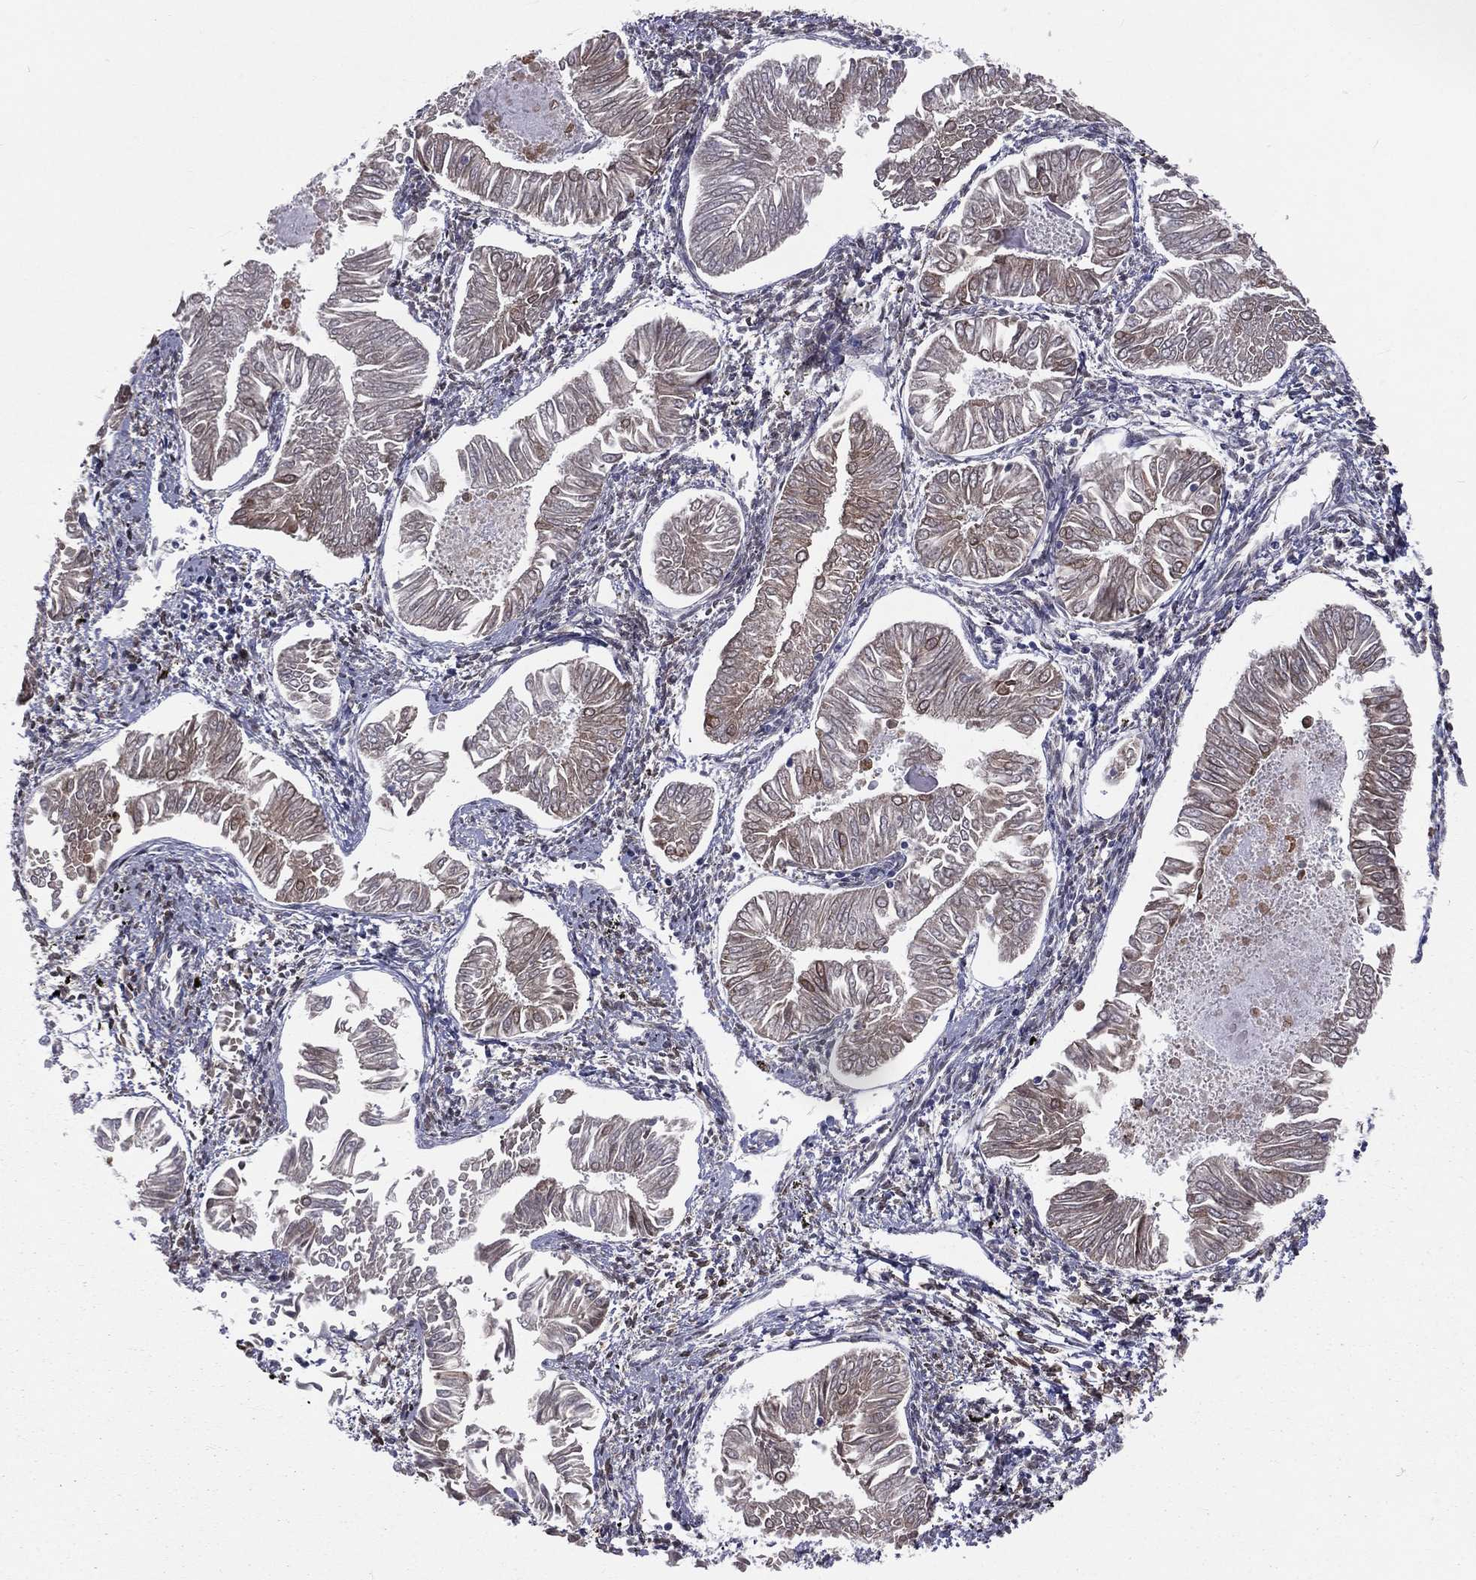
{"staining": {"intensity": "moderate", "quantity": "<25%", "location": "cytoplasmic/membranous"}, "tissue": "endometrial cancer", "cell_type": "Tumor cells", "image_type": "cancer", "snomed": [{"axis": "morphology", "description": "Adenocarcinoma, NOS"}, {"axis": "topography", "description": "Endometrium"}], "caption": "Endometrial cancer stained with a brown dye displays moderate cytoplasmic/membranous positive expression in approximately <25% of tumor cells.", "gene": "PGRMC1", "patient": {"sex": "female", "age": 53}}